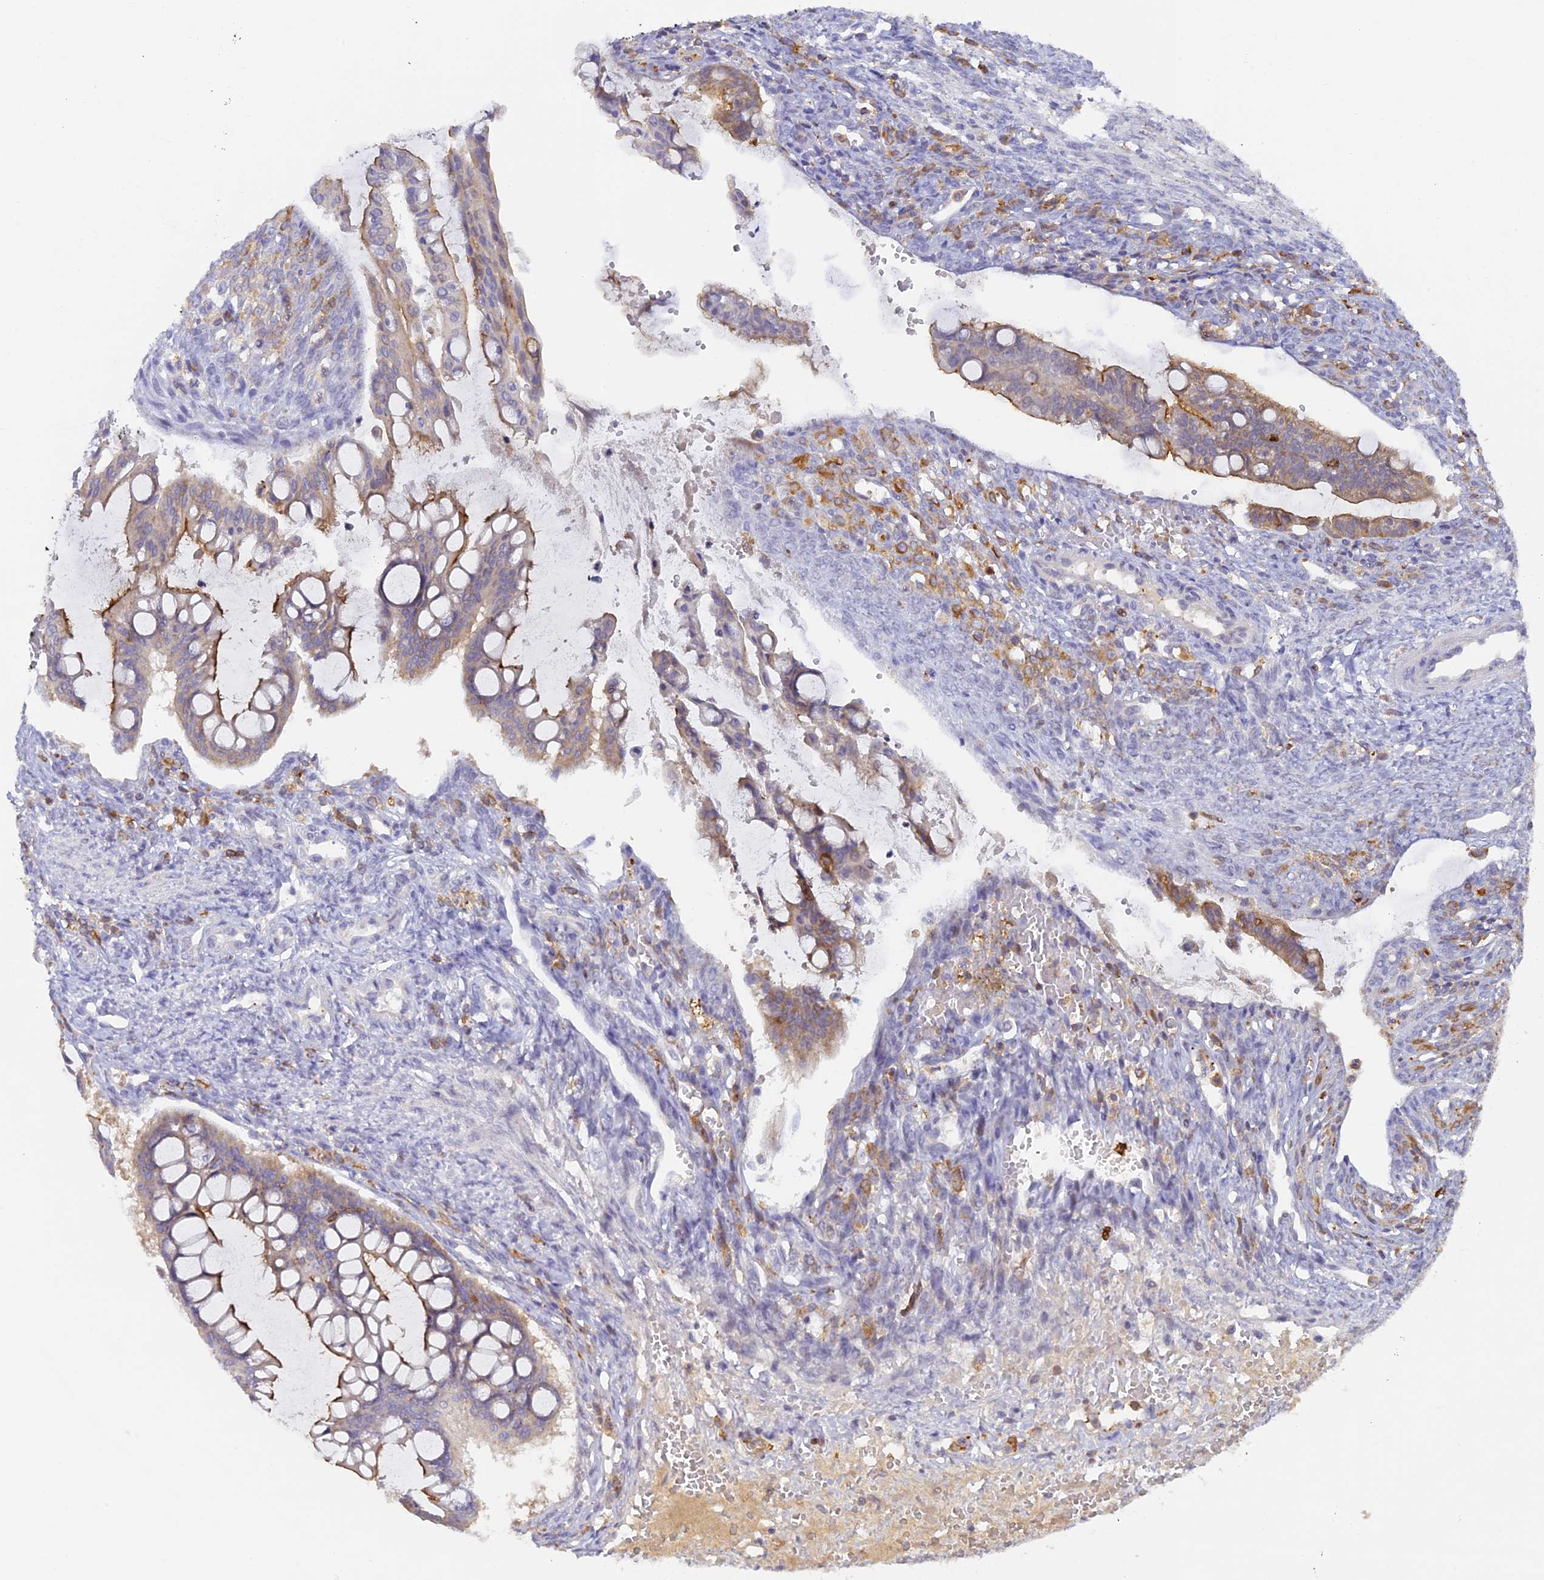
{"staining": {"intensity": "moderate", "quantity": "25%-75%", "location": "cytoplasmic/membranous"}, "tissue": "ovarian cancer", "cell_type": "Tumor cells", "image_type": "cancer", "snomed": [{"axis": "morphology", "description": "Cystadenocarcinoma, mucinous, NOS"}, {"axis": "topography", "description": "Ovary"}], "caption": "An image of human ovarian mucinous cystadenocarcinoma stained for a protein exhibits moderate cytoplasmic/membranous brown staining in tumor cells.", "gene": "FYB1", "patient": {"sex": "female", "age": 73}}